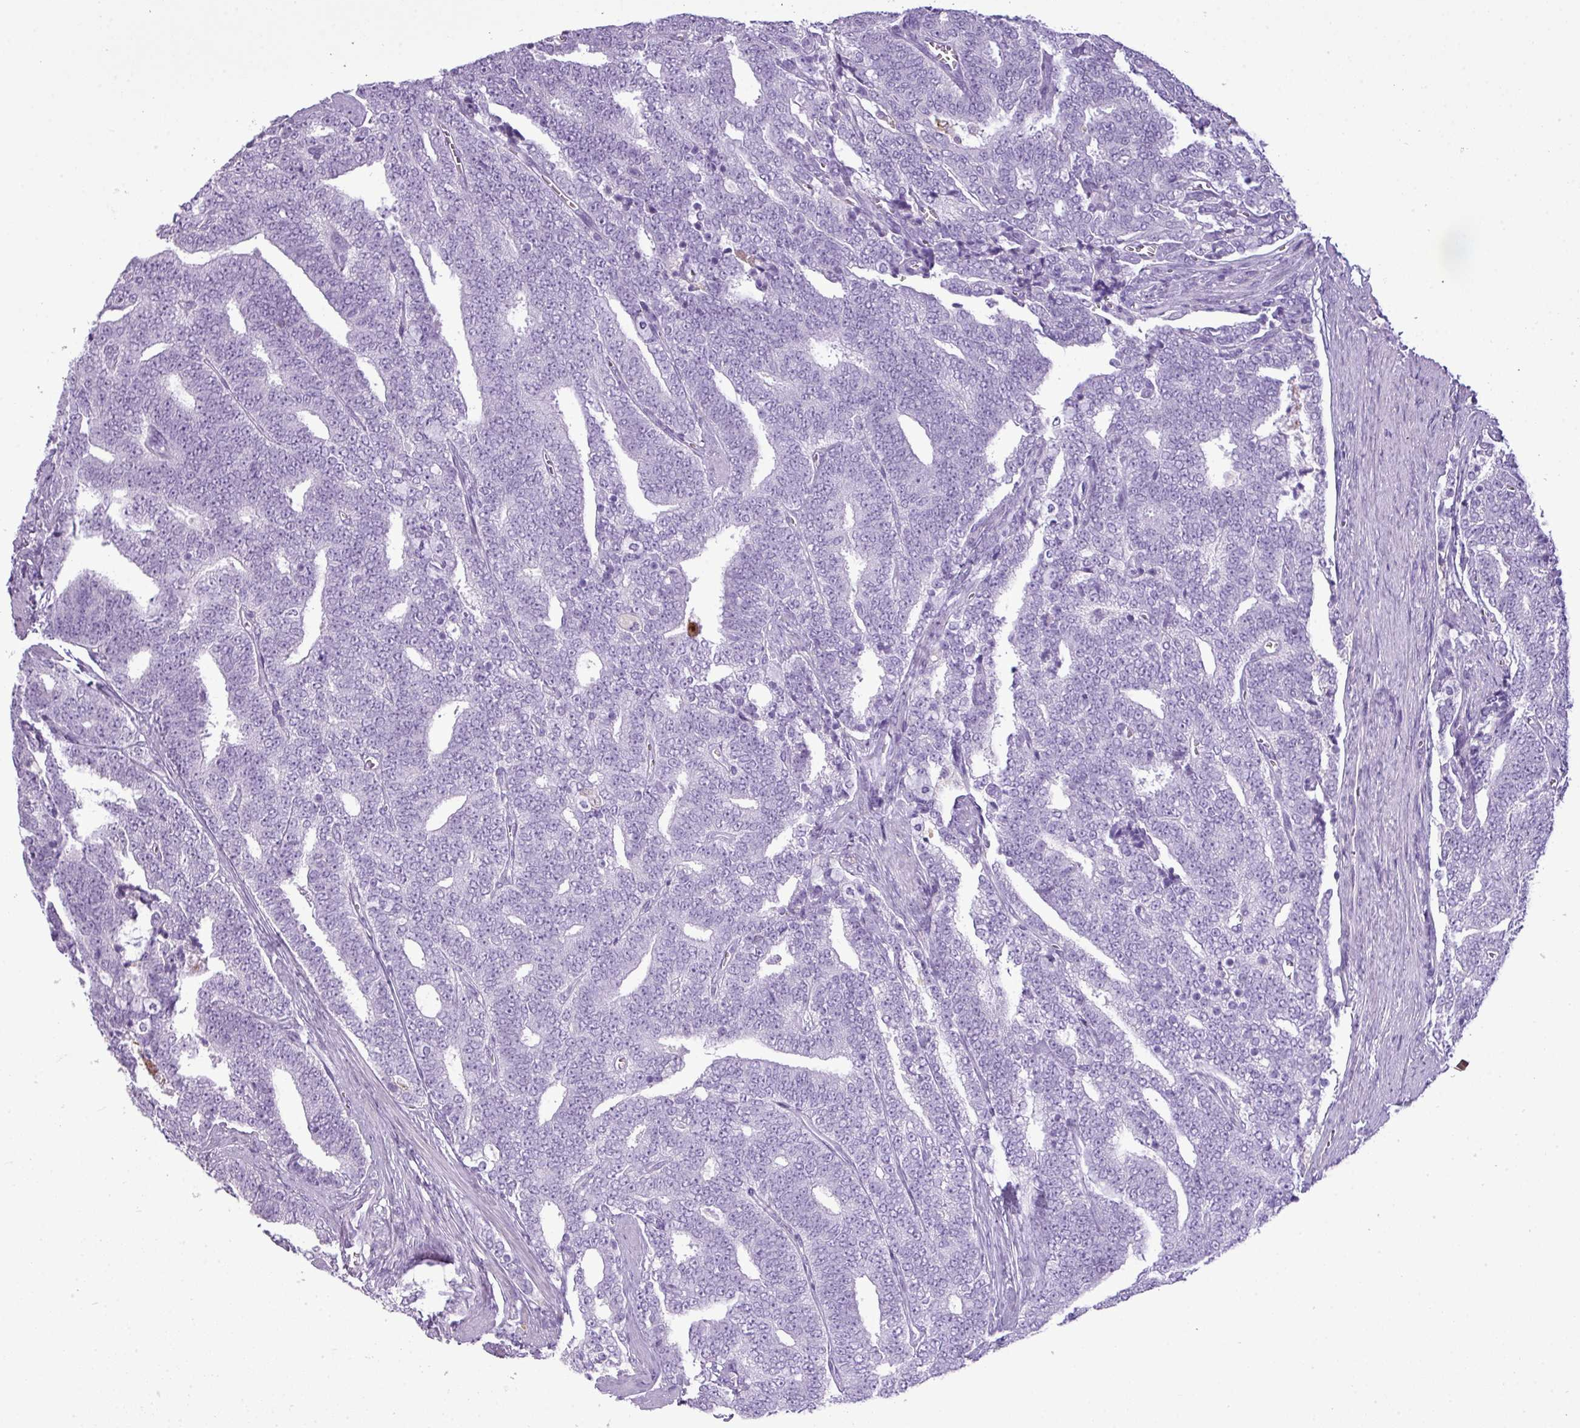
{"staining": {"intensity": "negative", "quantity": "none", "location": "none"}, "tissue": "prostate cancer", "cell_type": "Tumor cells", "image_type": "cancer", "snomed": [{"axis": "morphology", "description": "Adenocarcinoma, High grade"}, {"axis": "topography", "description": "Prostate and seminal vesicle, NOS"}], "caption": "A micrograph of prostate high-grade adenocarcinoma stained for a protein reveals no brown staining in tumor cells.", "gene": "RBMXL2", "patient": {"sex": "male", "age": 67}}